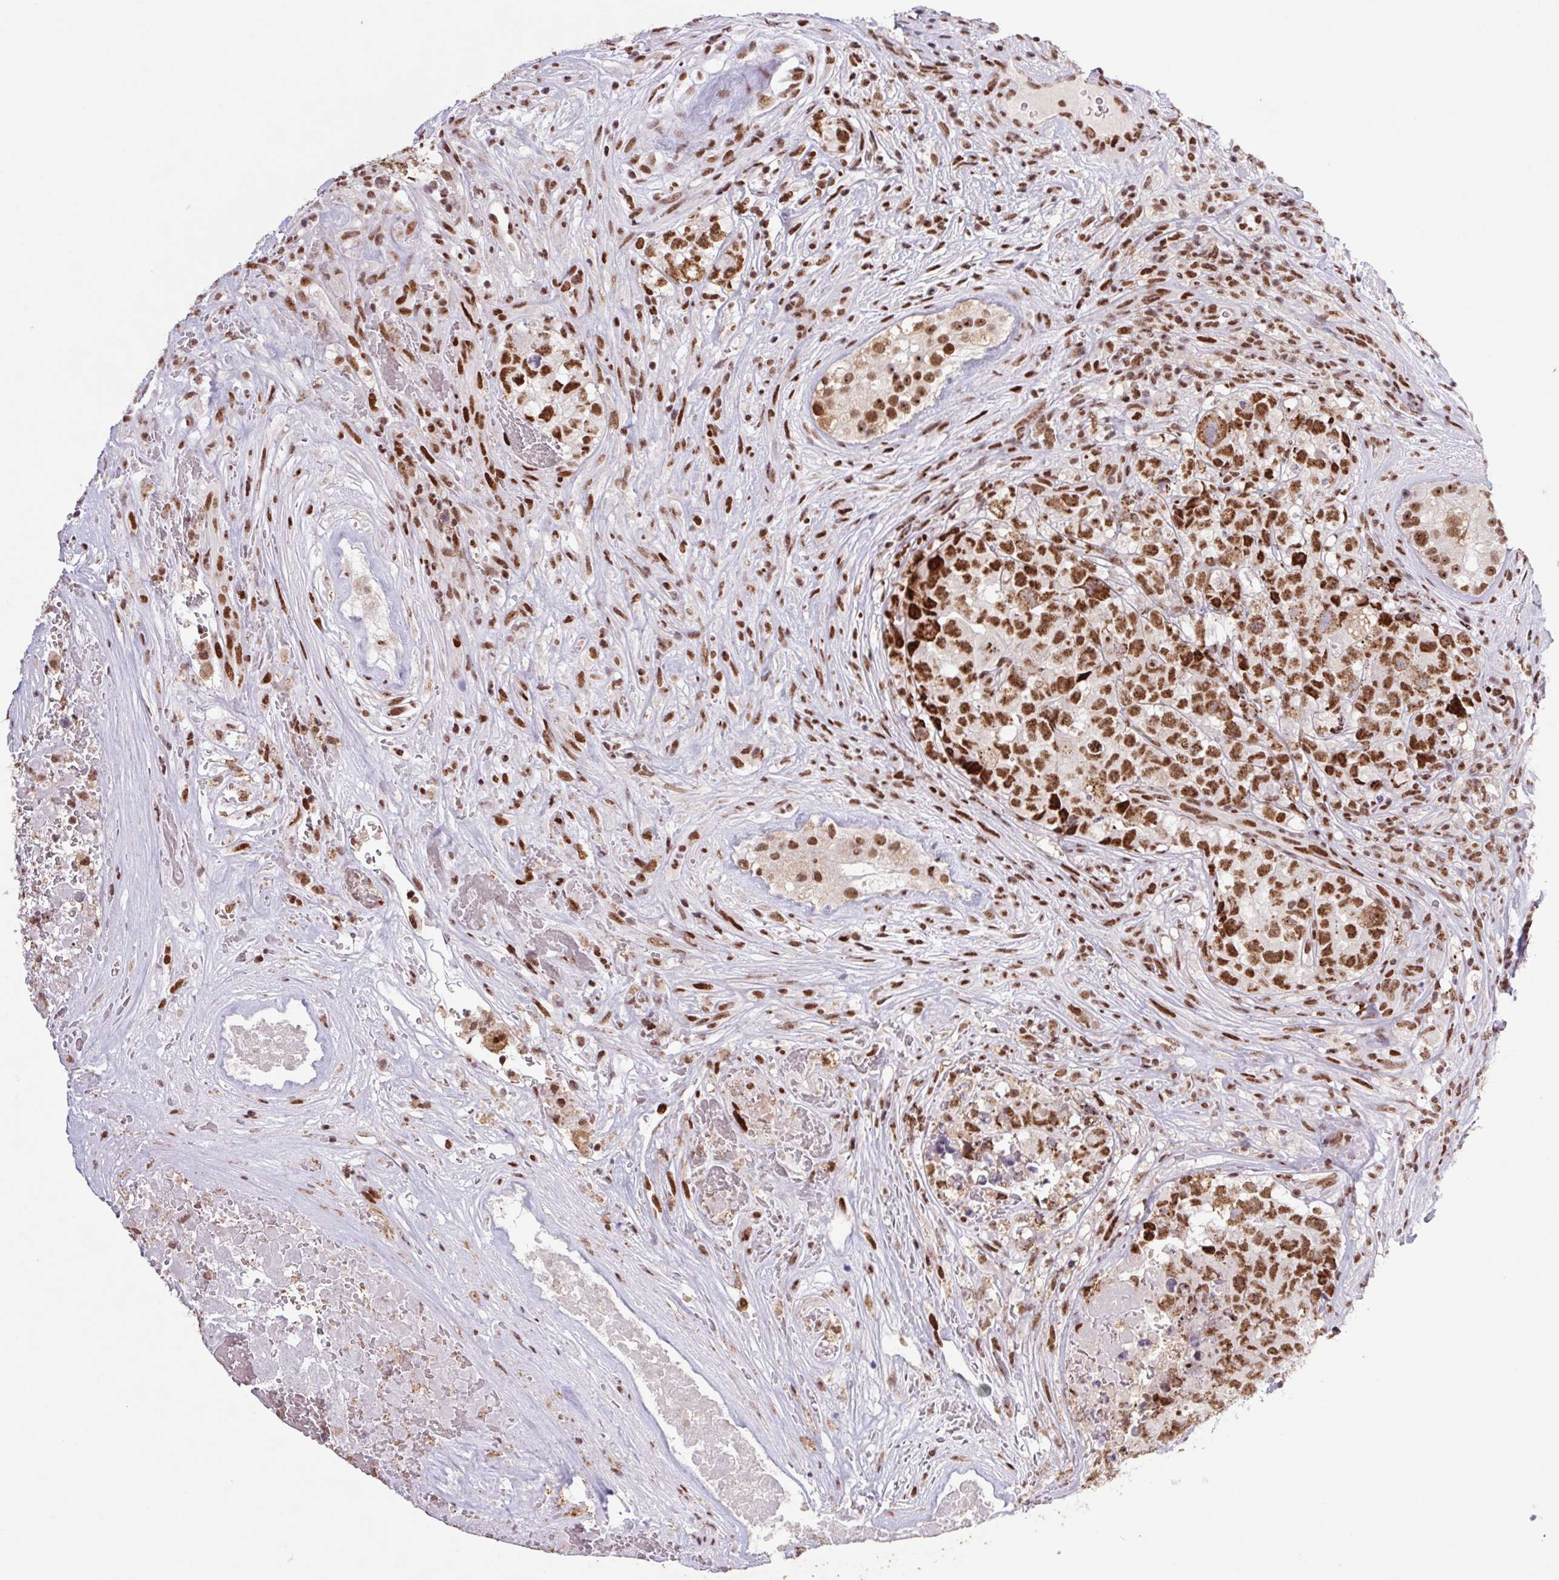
{"staining": {"intensity": "strong", "quantity": ">75%", "location": "nuclear"}, "tissue": "testis cancer", "cell_type": "Tumor cells", "image_type": "cancer", "snomed": [{"axis": "morphology", "description": "Carcinoma, Embryonal, NOS"}, {"axis": "topography", "description": "Testis"}], "caption": "Human testis embryonal carcinoma stained for a protein (brown) exhibits strong nuclear positive expression in about >75% of tumor cells.", "gene": "LDLRAD4", "patient": {"sex": "male", "age": 18}}